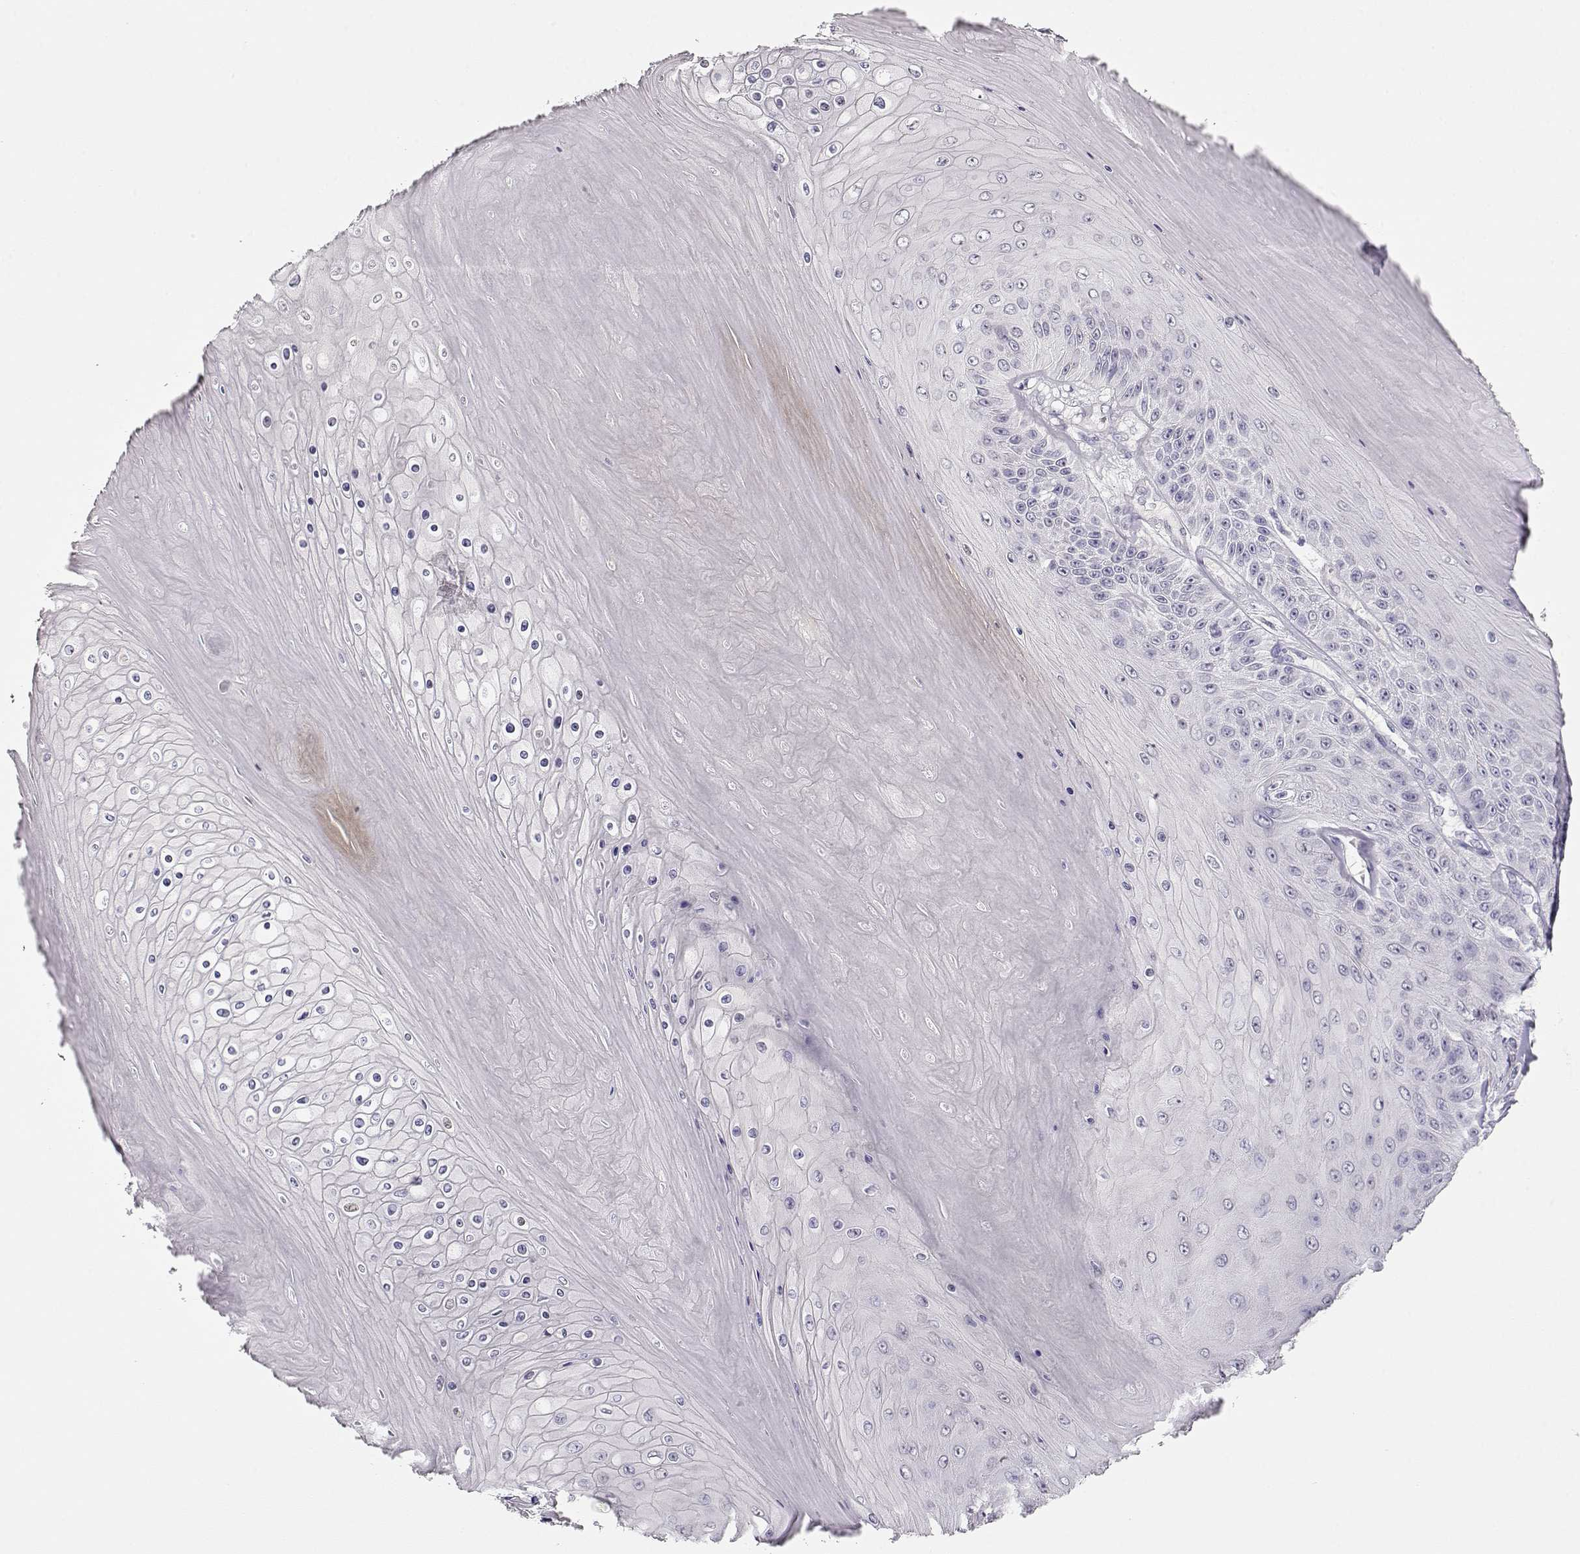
{"staining": {"intensity": "negative", "quantity": "none", "location": "none"}, "tissue": "skin cancer", "cell_type": "Tumor cells", "image_type": "cancer", "snomed": [{"axis": "morphology", "description": "Squamous cell carcinoma, NOS"}, {"axis": "topography", "description": "Skin"}], "caption": "Tumor cells show no significant protein staining in skin cancer (squamous cell carcinoma). The staining was performed using DAB (3,3'-diaminobenzidine) to visualize the protein expression in brown, while the nuclei were stained in blue with hematoxylin (Magnification: 20x).", "gene": "MAGEC1", "patient": {"sex": "male", "age": 62}}